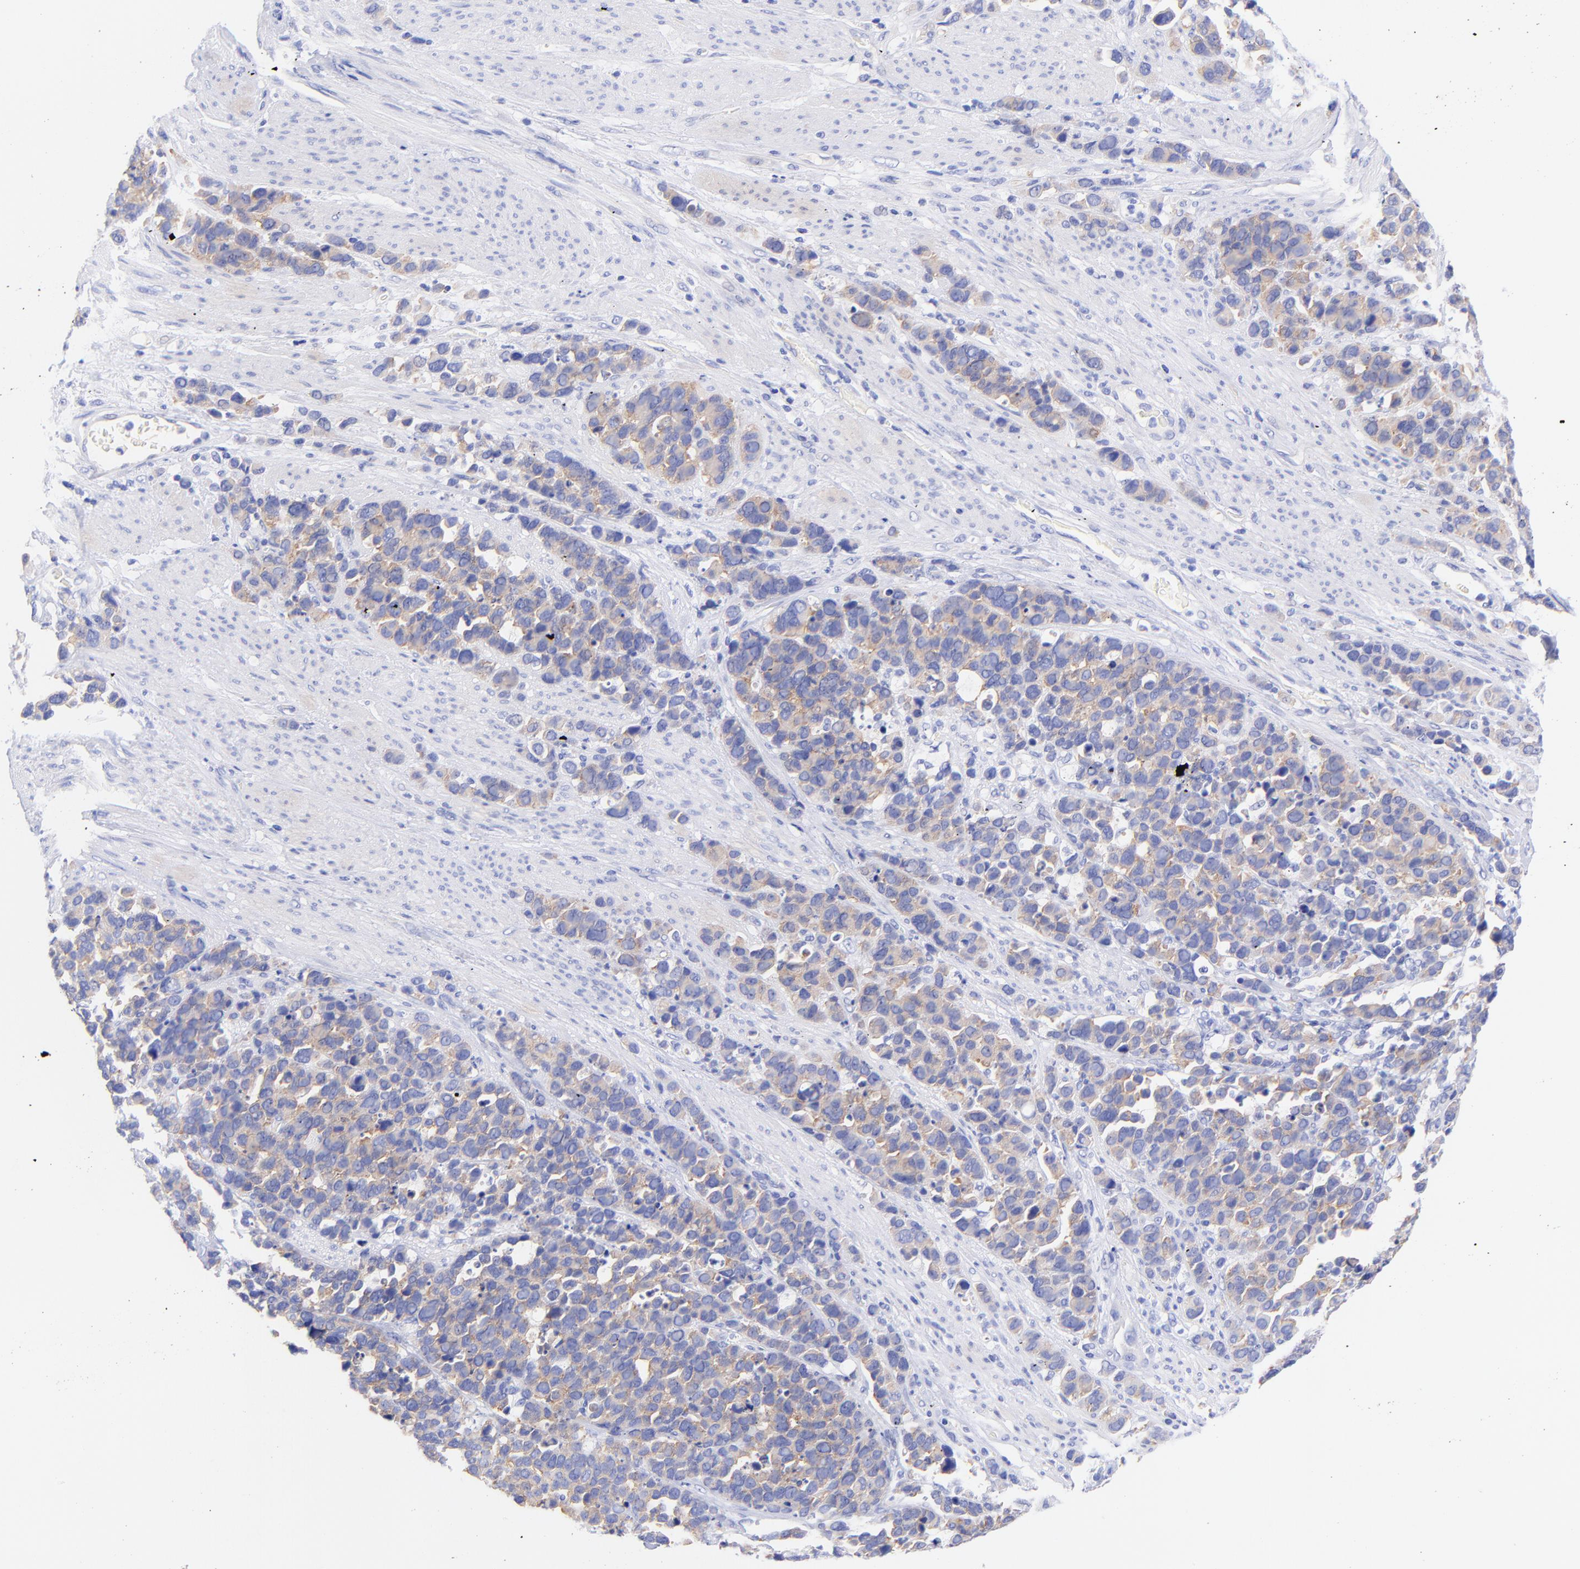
{"staining": {"intensity": "weak", "quantity": ">75%", "location": "cytoplasmic/membranous"}, "tissue": "stomach cancer", "cell_type": "Tumor cells", "image_type": "cancer", "snomed": [{"axis": "morphology", "description": "Adenocarcinoma, NOS"}, {"axis": "topography", "description": "Stomach, upper"}], "caption": "High-power microscopy captured an IHC micrograph of stomach cancer, revealing weak cytoplasmic/membranous positivity in approximately >75% of tumor cells.", "gene": "GPHN", "patient": {"sex": "male", "age": 71}}